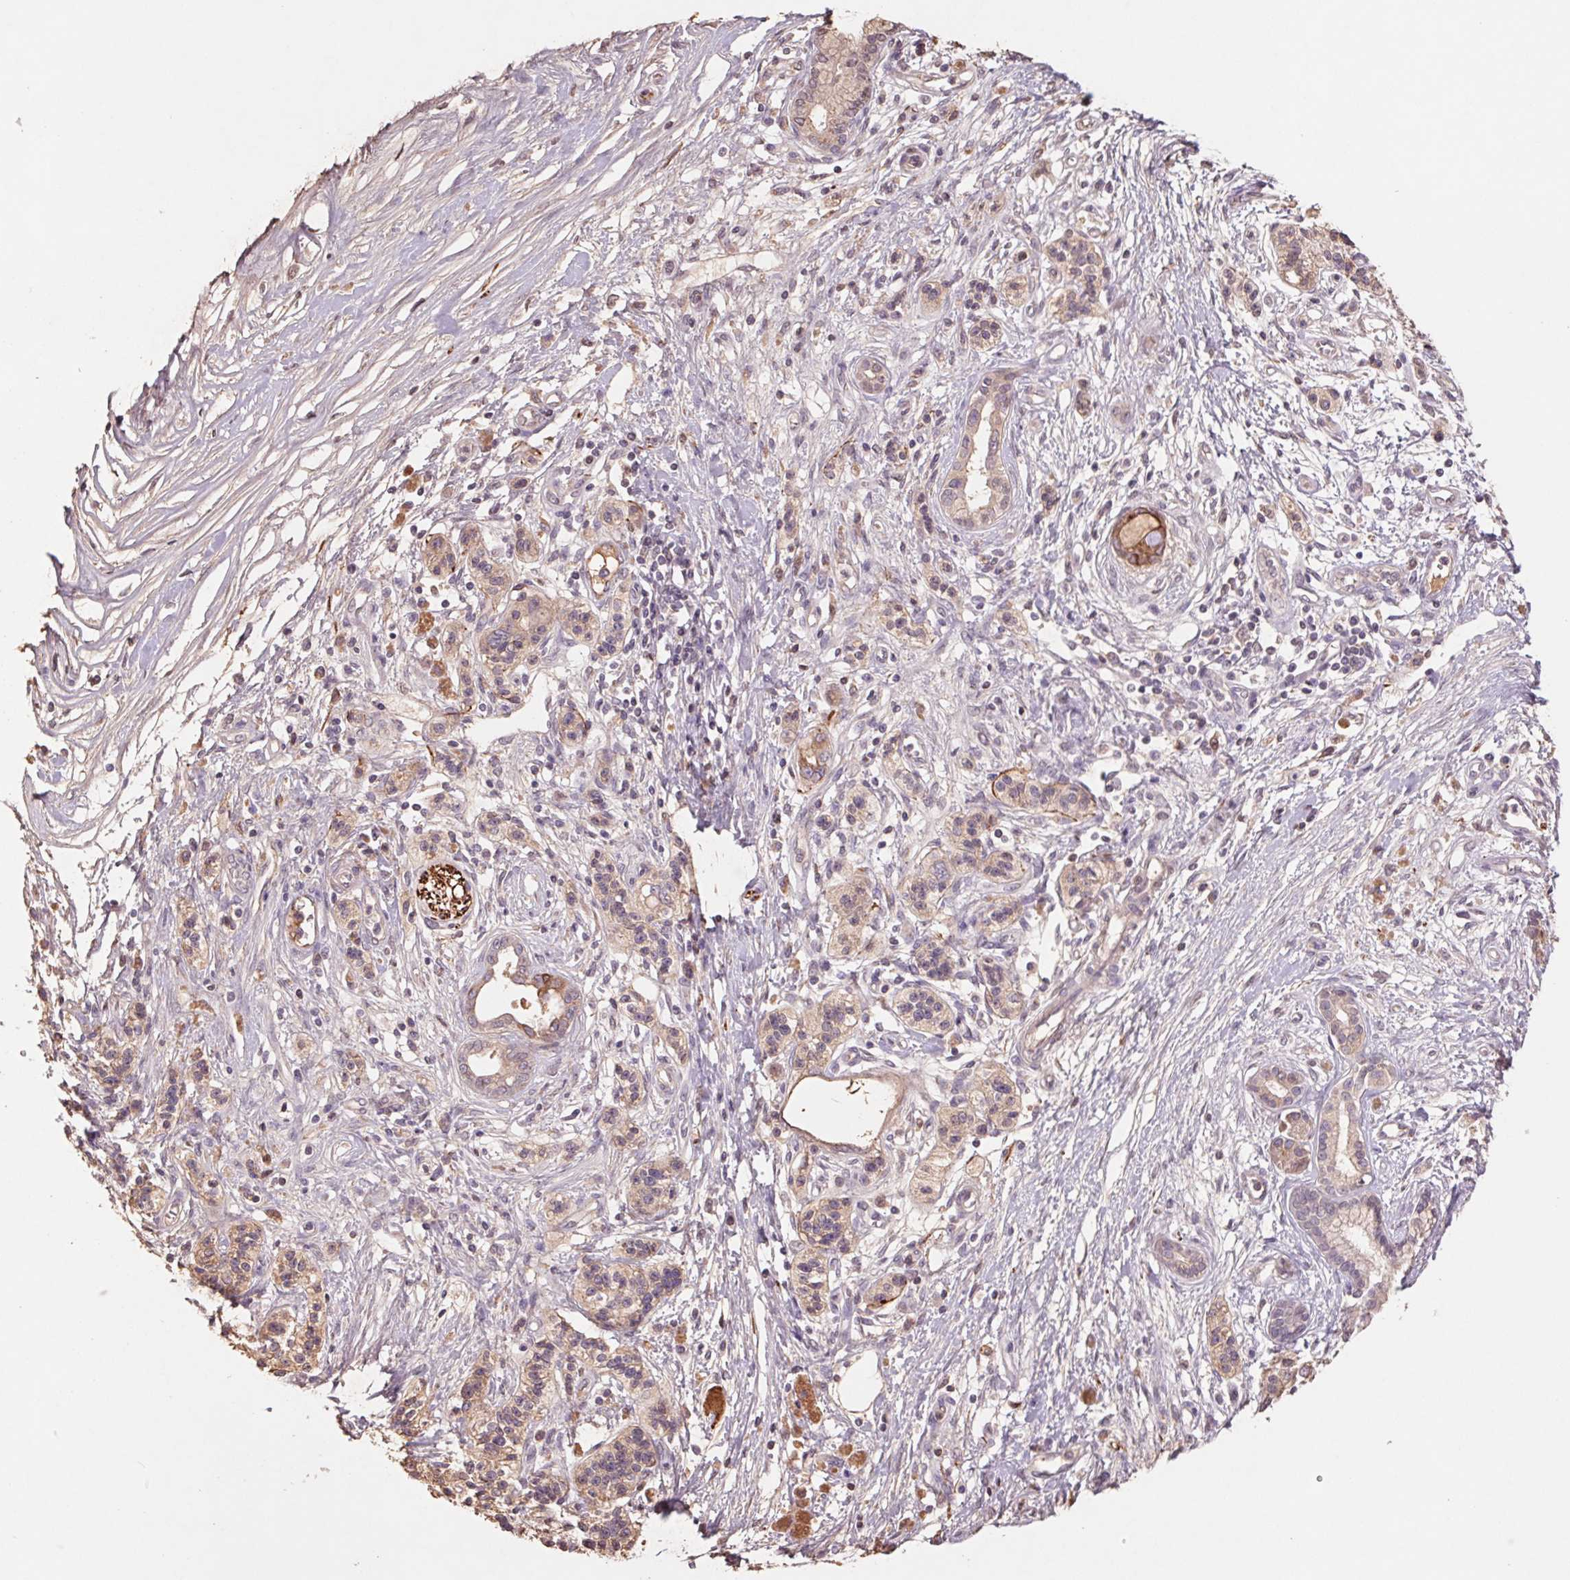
{"staining": {"intensity": "weak", "quantity": ">75%", "location": "cytoplasmic/membranous"}, "tissue": "pancreatic cancer", "cell_type": "Tumor cells", "image_type": "cancer", "snomed": [{"axis": "morphology", "description": "Adenocarcinoma, NOS"}, {"axis": "topography", "description": "Pancreas"}], "caption": "Brown immunohistochemical staining in pancreatic adenocarcinoma demonstrates weak cytoplasmic/membranous expression in about >75% of tumor cells. The staining was performed using DAB (3,3'-diaminobenzidine) to visualize the protein expression in brown, while the nuclei were stained in blue with hematoxylin (Magnification: 20x).", "gene": "GRM2", "patient": {"sex": "female", "age": 77}}